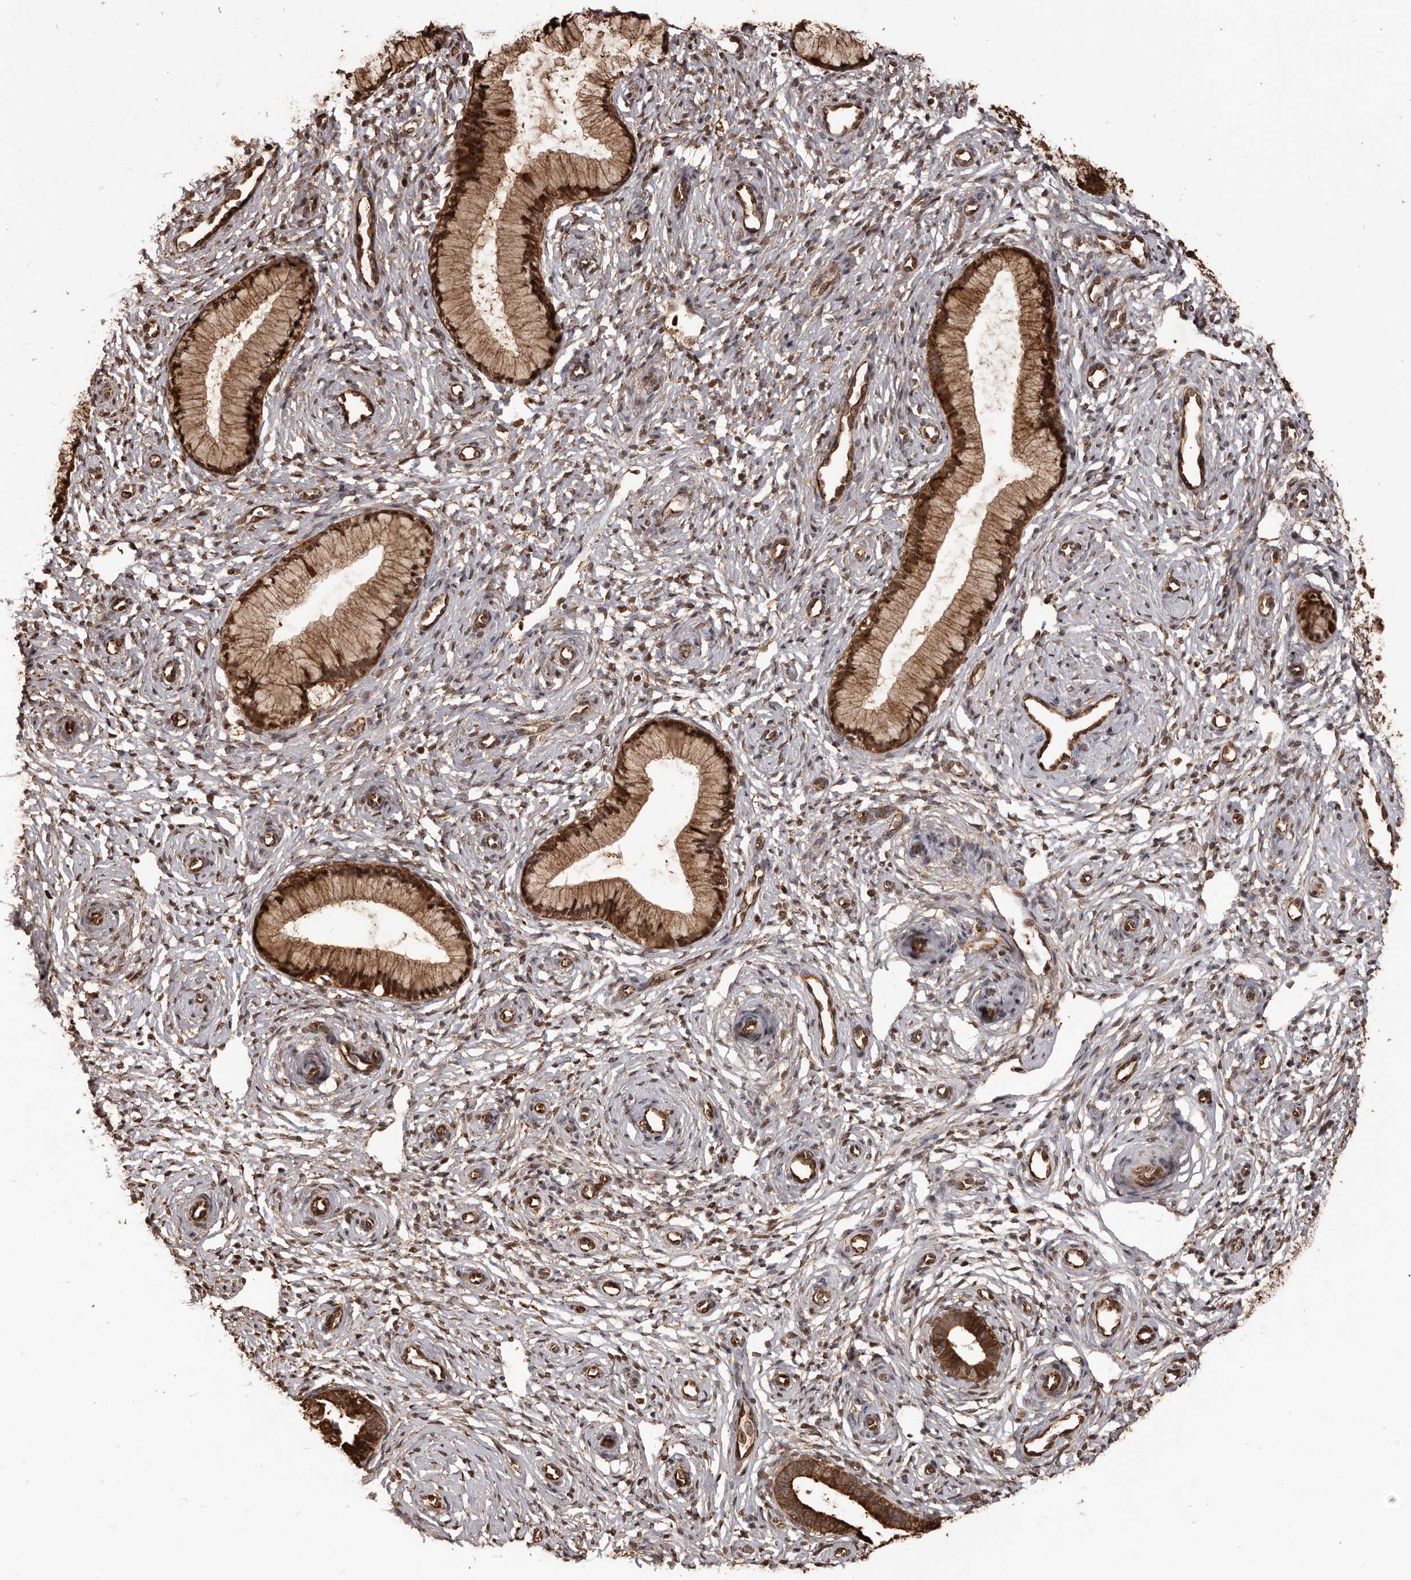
{"staining": {"intensity": "strong", "quantity": ">75%", "location": "cytoplasmic/membranous,nuclear"}, "tissue": "cervix", "cell_type": "Glandular cells", "image_type": "normal", "snomed": [{"axis": "morphology", "description": "Normal tissue, NOS"}, {"axis": "topography", "description": "Cervix"}], "caption": "Immunohistochemistry (IHC) (DAB (3,3'-diaminobenzidine)) staining of normal human cervix displays strong cytoplasmic/membranous,nuclear protein expression in approximately >75% of glandular cells. The staining was performed using DAB (3,3'-diaminobenzidine) to visualize the protein expression in brown, while the nuclei were stained in blue with hematoxylin (Magnification: 20x).", "gene": "MTO1", "patient": {"sex": "female", "age": 27}}